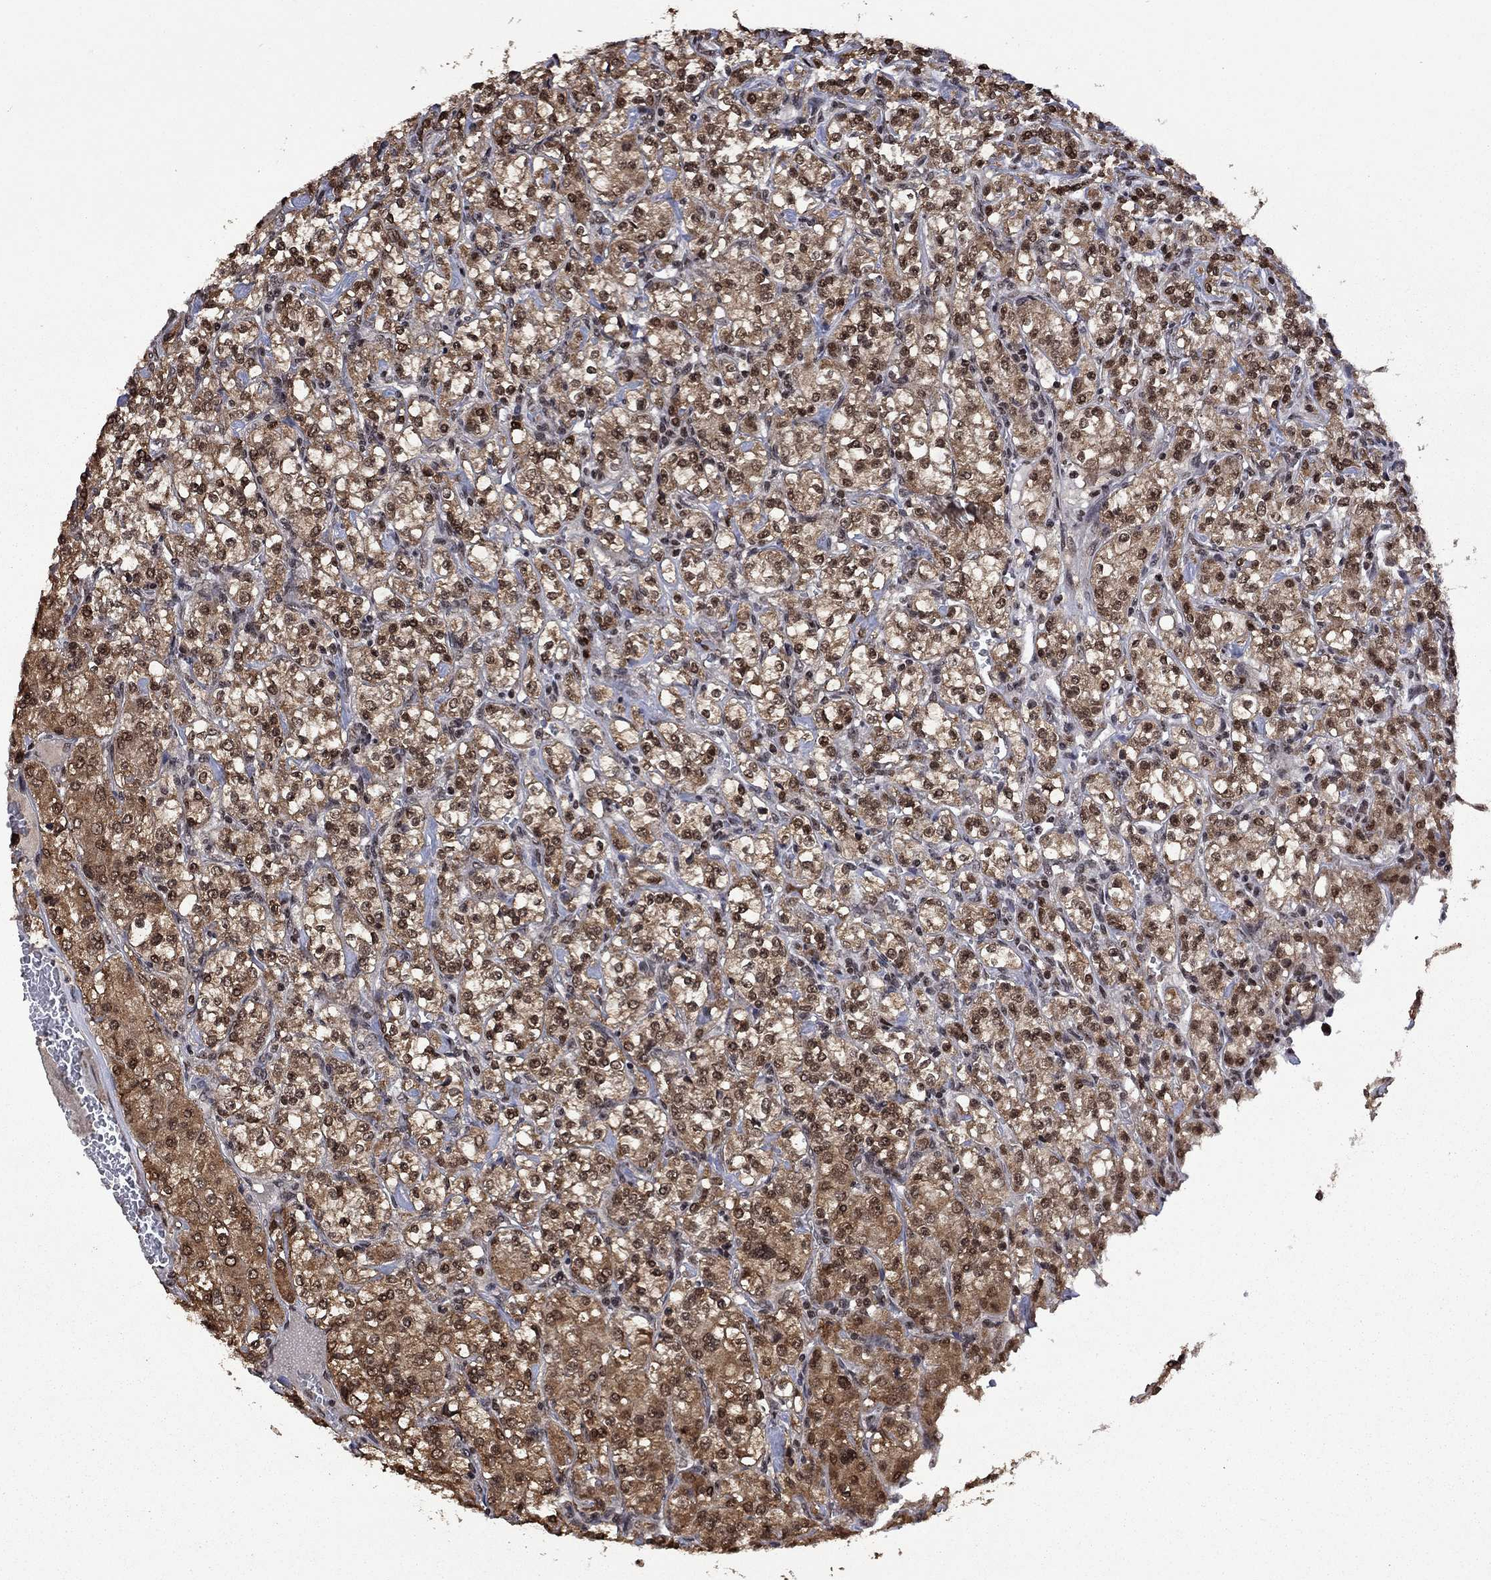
{"staining": {"intensity": "moderate", "quantity": ">75%", "location": "cytoplasmic/membranous,nuclear"}, "tissue": "renal cancer", "cell_type": "Tumor cells", "image_type": "cancer", "snomed": [{"axis": "morphology", "description": "Adenocarcinoma, NOS"}, {"axis": "topography", "description": "Kidney"}], "caption": "Immunohistochemistry (IHC) staining of renal cancer, which shows medium levels of moderate cytoplasmic/membranous and nuclear expression in about >75% of tumor cells indicating moderate cytoplasmic/membranous and nuclear protein positivity. The staining was performed using DAB (3,3'-diaminobenzidine) (brown) for protein detection and nuclei were counterstained in hematoxylin (blue).", "gene": "FBL", "patient": {"sex": "male", "age": 77}}